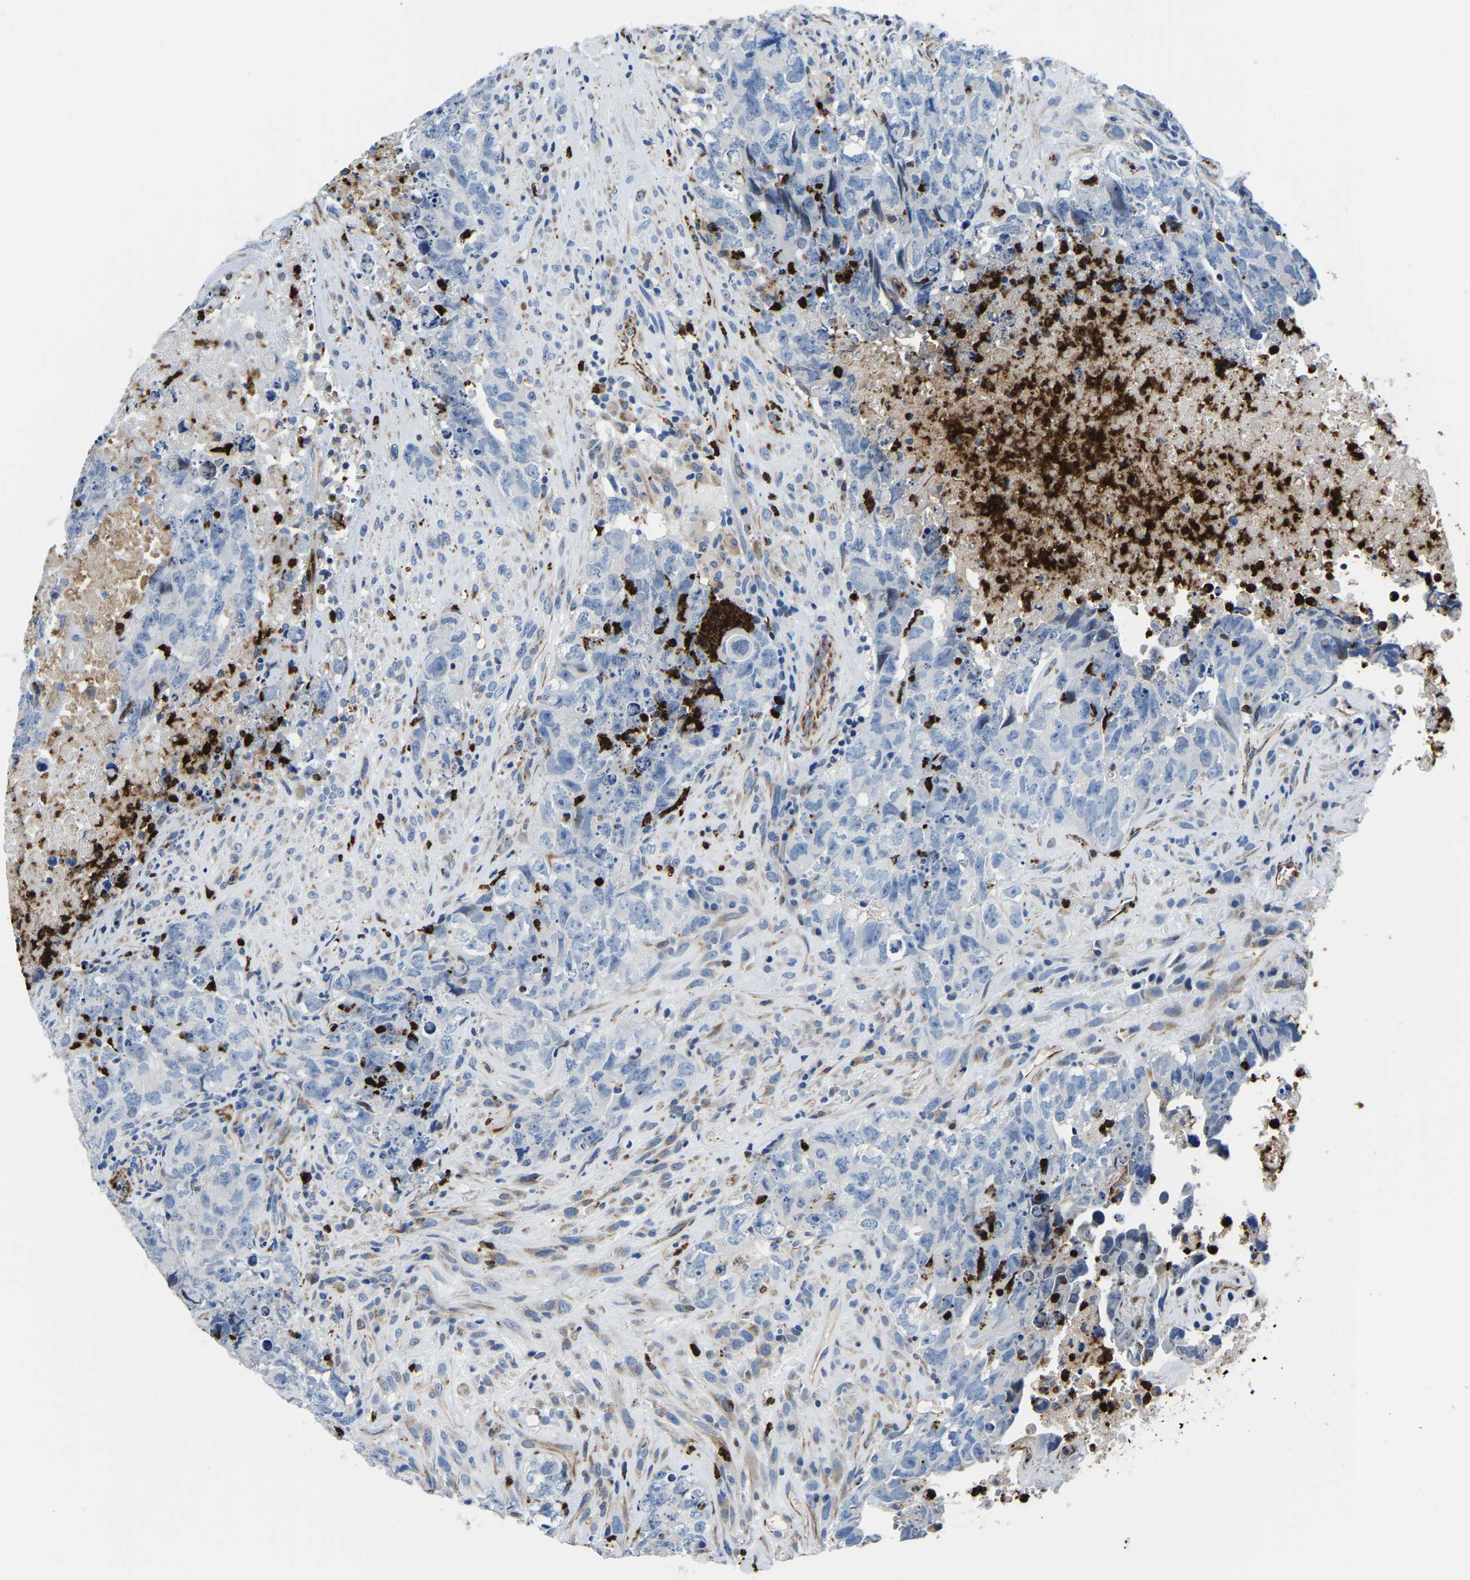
{"staining": {"intensity": "negative", "quantity": "none", "location": "none"}, "tissue": "testis cancer", "cell_type": "Tumor cells", "image_type": "cancer", "snomed": [{"axis": "morphology", "description": "Carcinoma, Embryonal, NOS"}, {"axis": "topography", "description": "Testis"}], "caption": "Tumor cells are negative for brown protein staining in embryonal carcinoma (testis).", "gene": "MS4A3", "patient": {"sex": "male", "age": 32}}